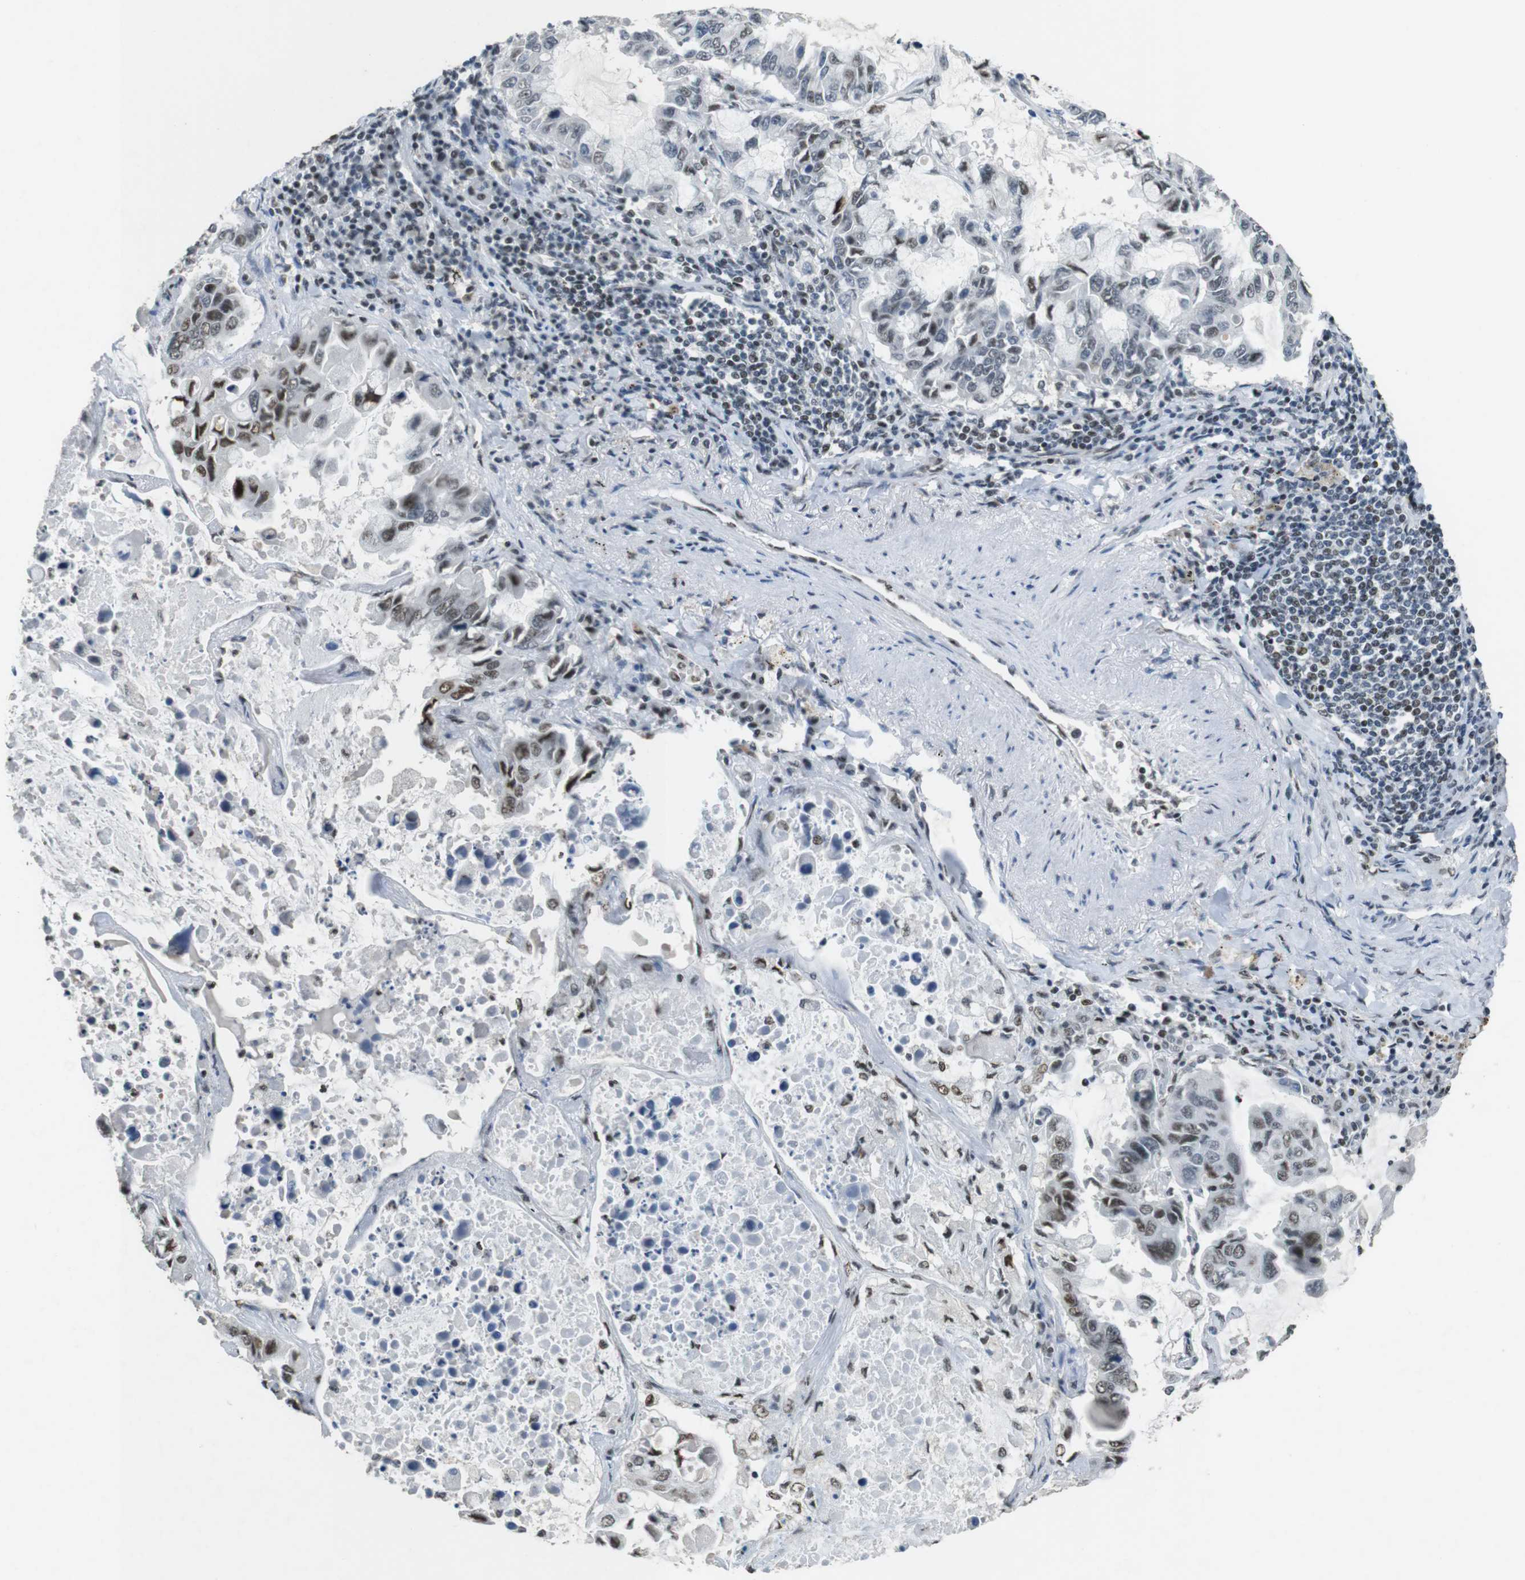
{"staining": {"intensity": "weak", "quantity": "25%-75%", "location": "nuclear"}, "tissue": "lung cancer", "cell_type": "Tumor cells", "image_type": "cancer", "snomed": [{"axis": "morphology", "description": "Adenocarcinoma, NOS"}, {"axis": "topography", "description": "Lung"}], "caption": "Immunohistochemistry of human adenocarcinoma (lung) exhibits low levels of weak nuclear positivity in about 25%-75% of tumor cells. (DAB (3,3'-diaminobenzidine) = brown stain, brightfield microscopy at high magnification).", "gene": "CSNK2B", "patient": {"sex": "male", "age": 64}}